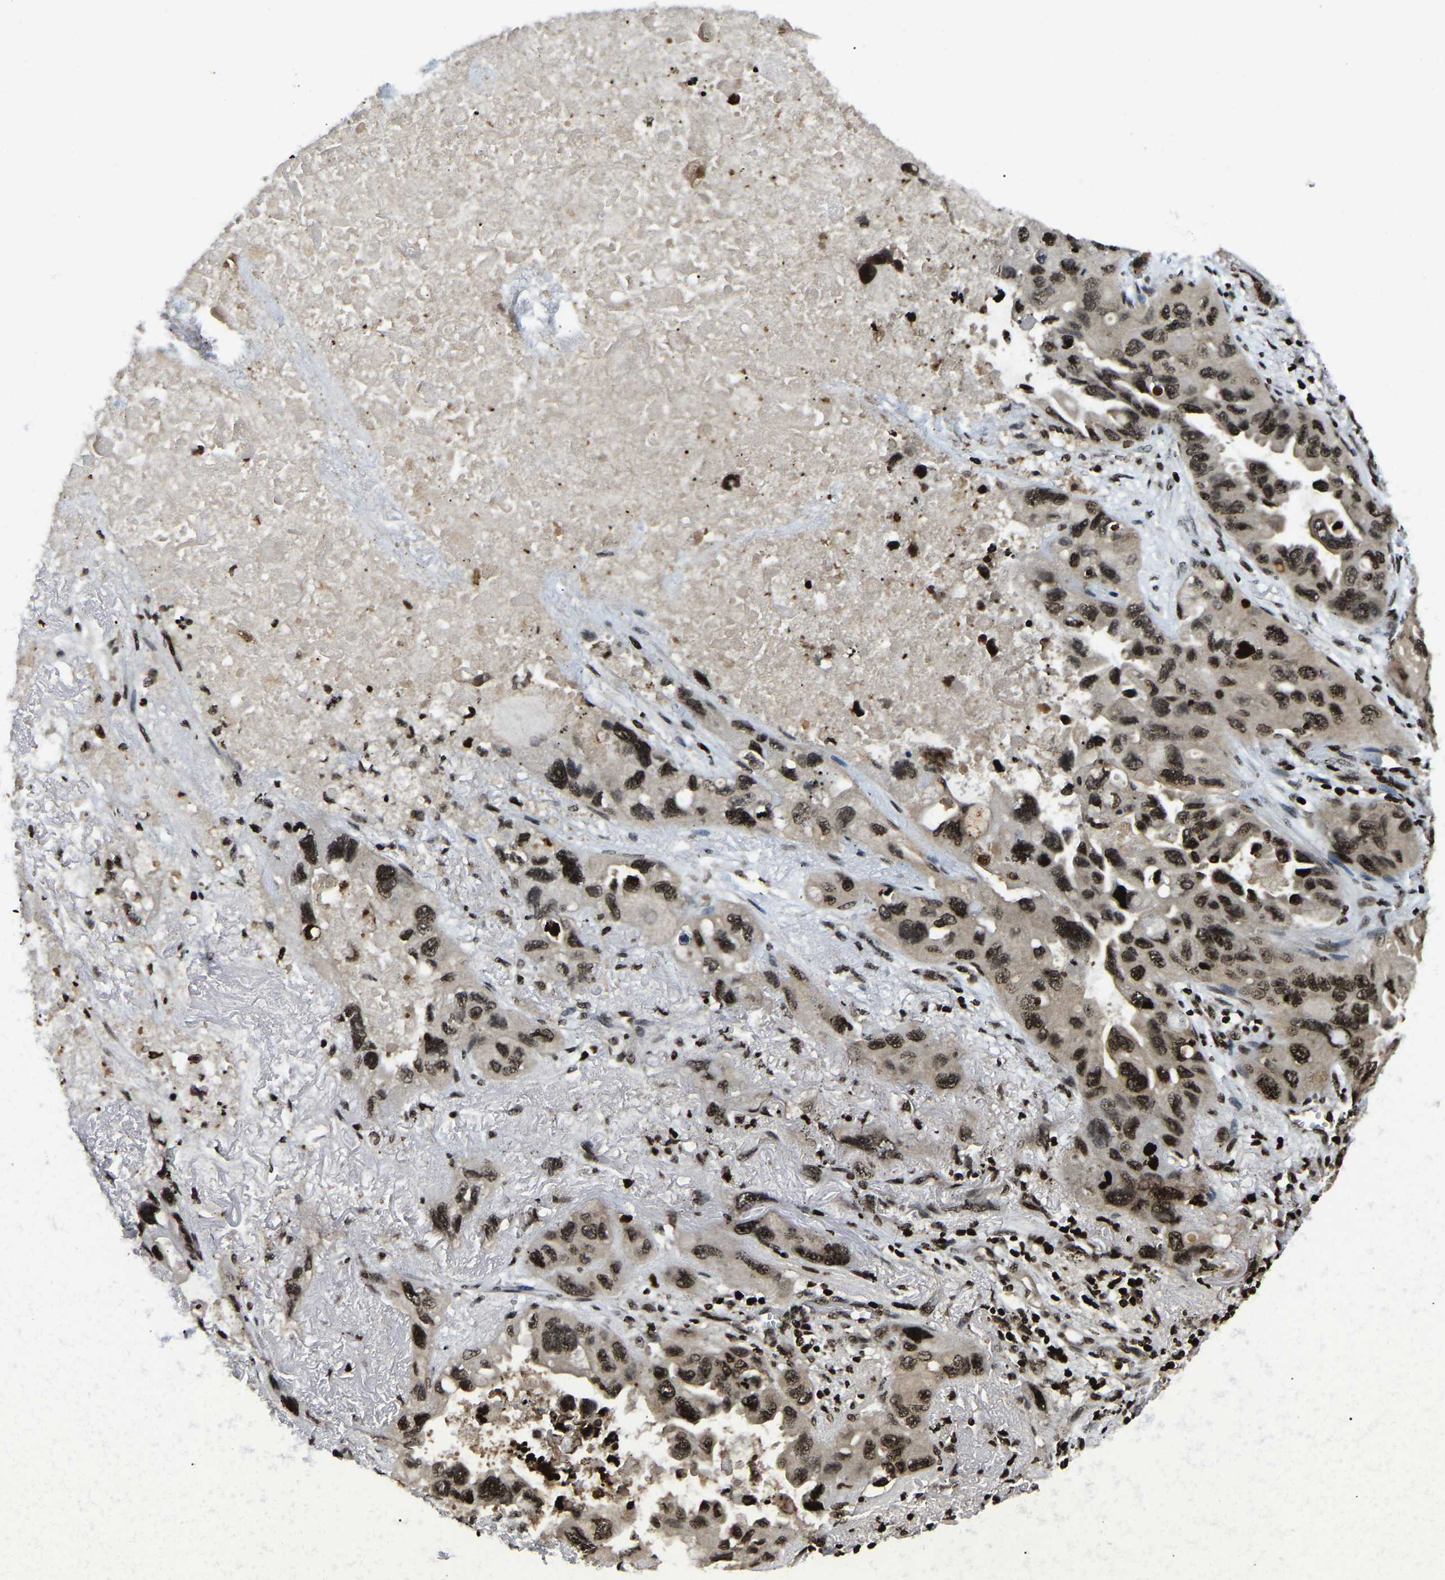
{"staining": {"intensity": "strong", "quantity": ">75%", "location": "nuclear"}, "tissue": "lung cancer", "cell_type": "Tumor cells", "image_type": "cancer", "snomed": [{"axis": "morphology", "description": "Squamous cell carcinoma, NOS"}, {"axis": "topography", "description": "Lung"}], "caption": "An immunohistochemistry (IHC) micrograph of tumor tissue is shown. Protein staining in brown labels strong nuclear positivity in lung cancer within tumor cells.", "gene": "LRRC61", "patient": {"sex": "female", "age": 73}}